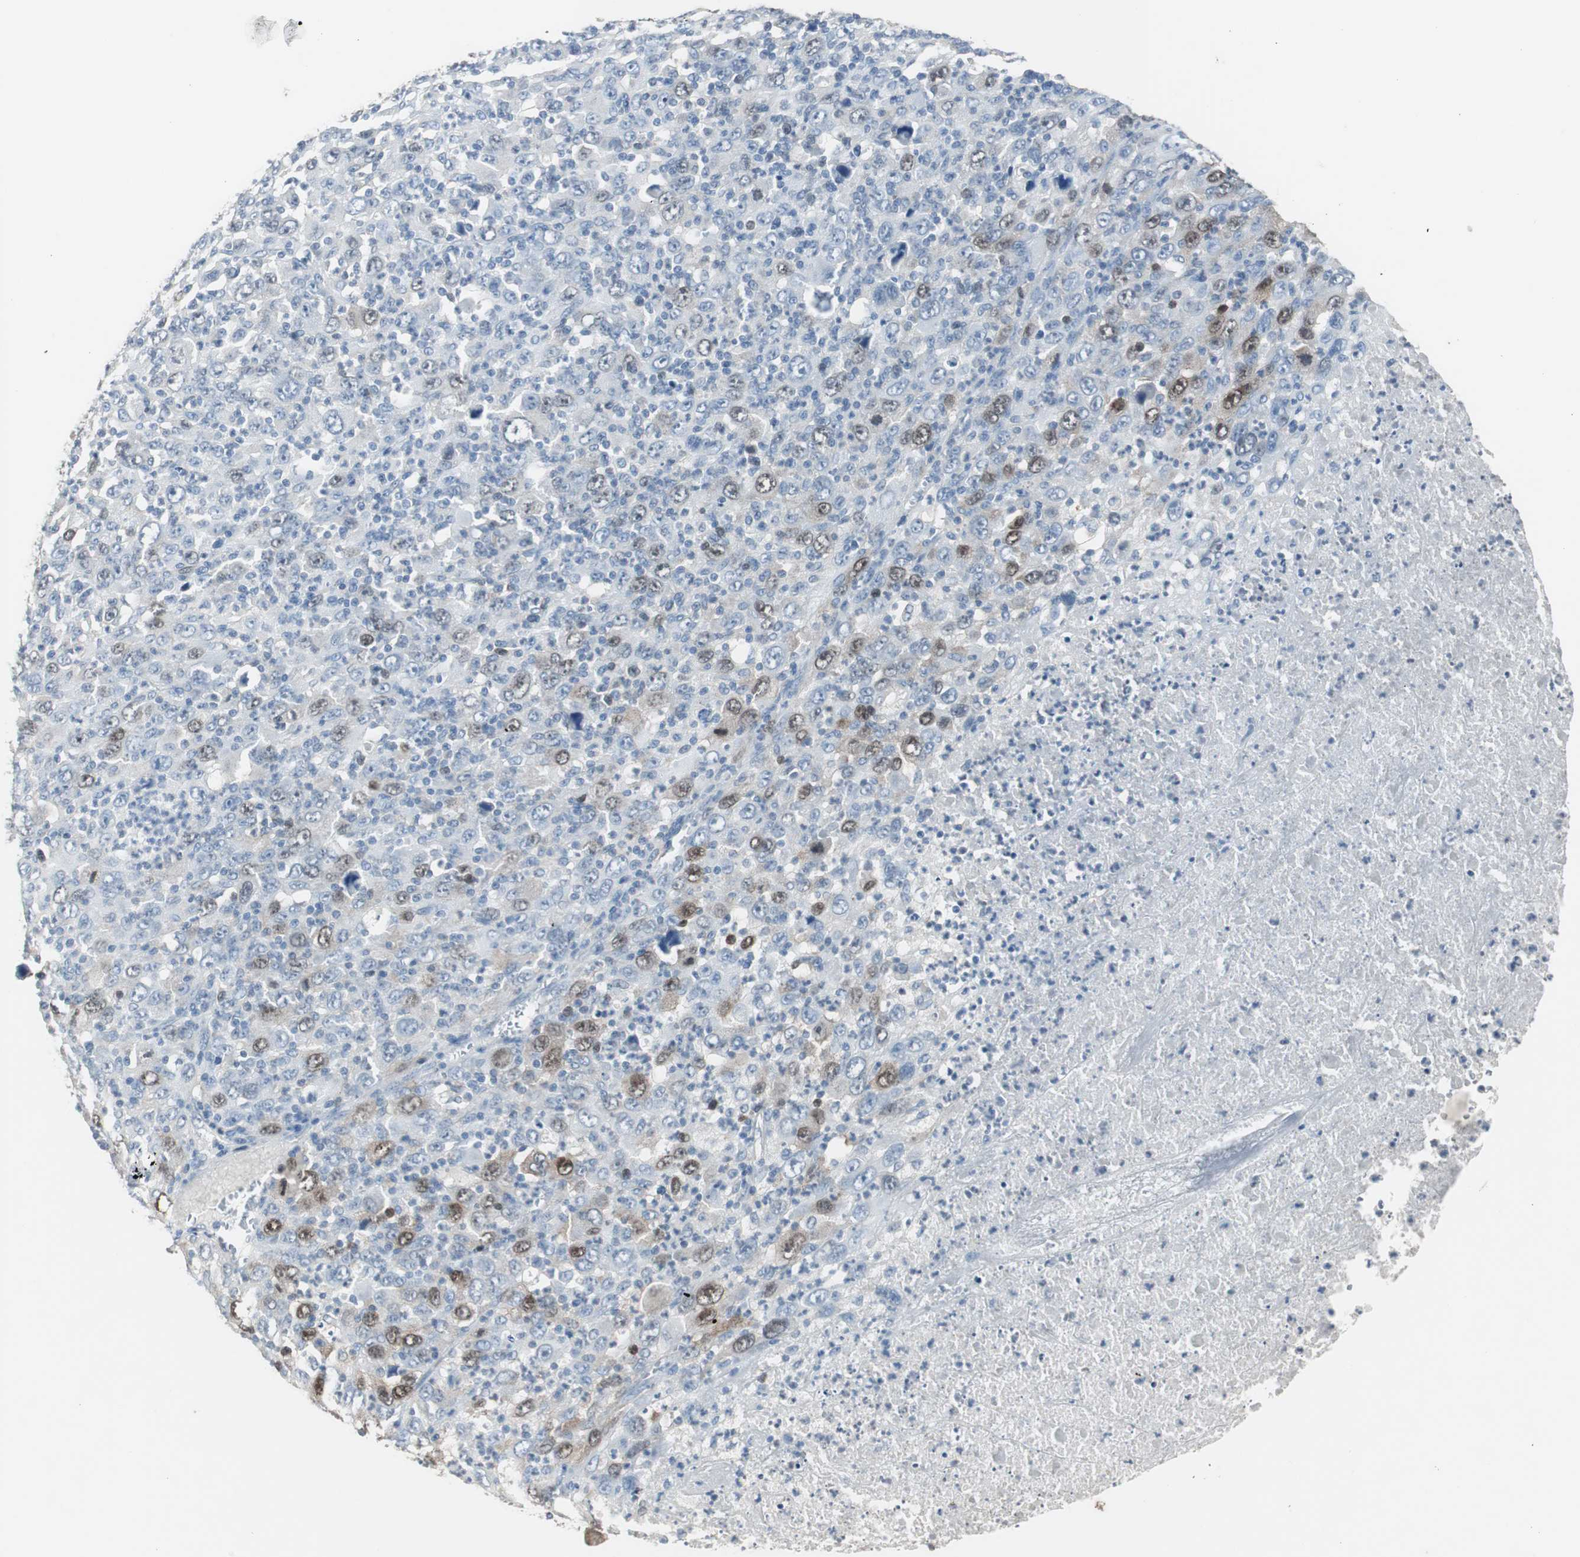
{"staining": {"intensity": "weak", "quantity": "<25%", "location": "cytoplasmic/membranous,nuclear"}, "tissue": "melanoma", "cell_type": "Tumor cells", "image_type": "cancer", "snomed": [{"axis": "morphology", "description": "Malignant melanoma, Metastatic site"}, {"axis": "topography", "description": "Skin"}], "caption": "An immunohistochemistry (IHC) photomicrograph of malignant melanoma (metastatic site) is shown. There is no staining in tumor cells of malignant melanoma (metastatic site).", "gene": "TK1", "patient": {"sex": "female", "age": 56}}